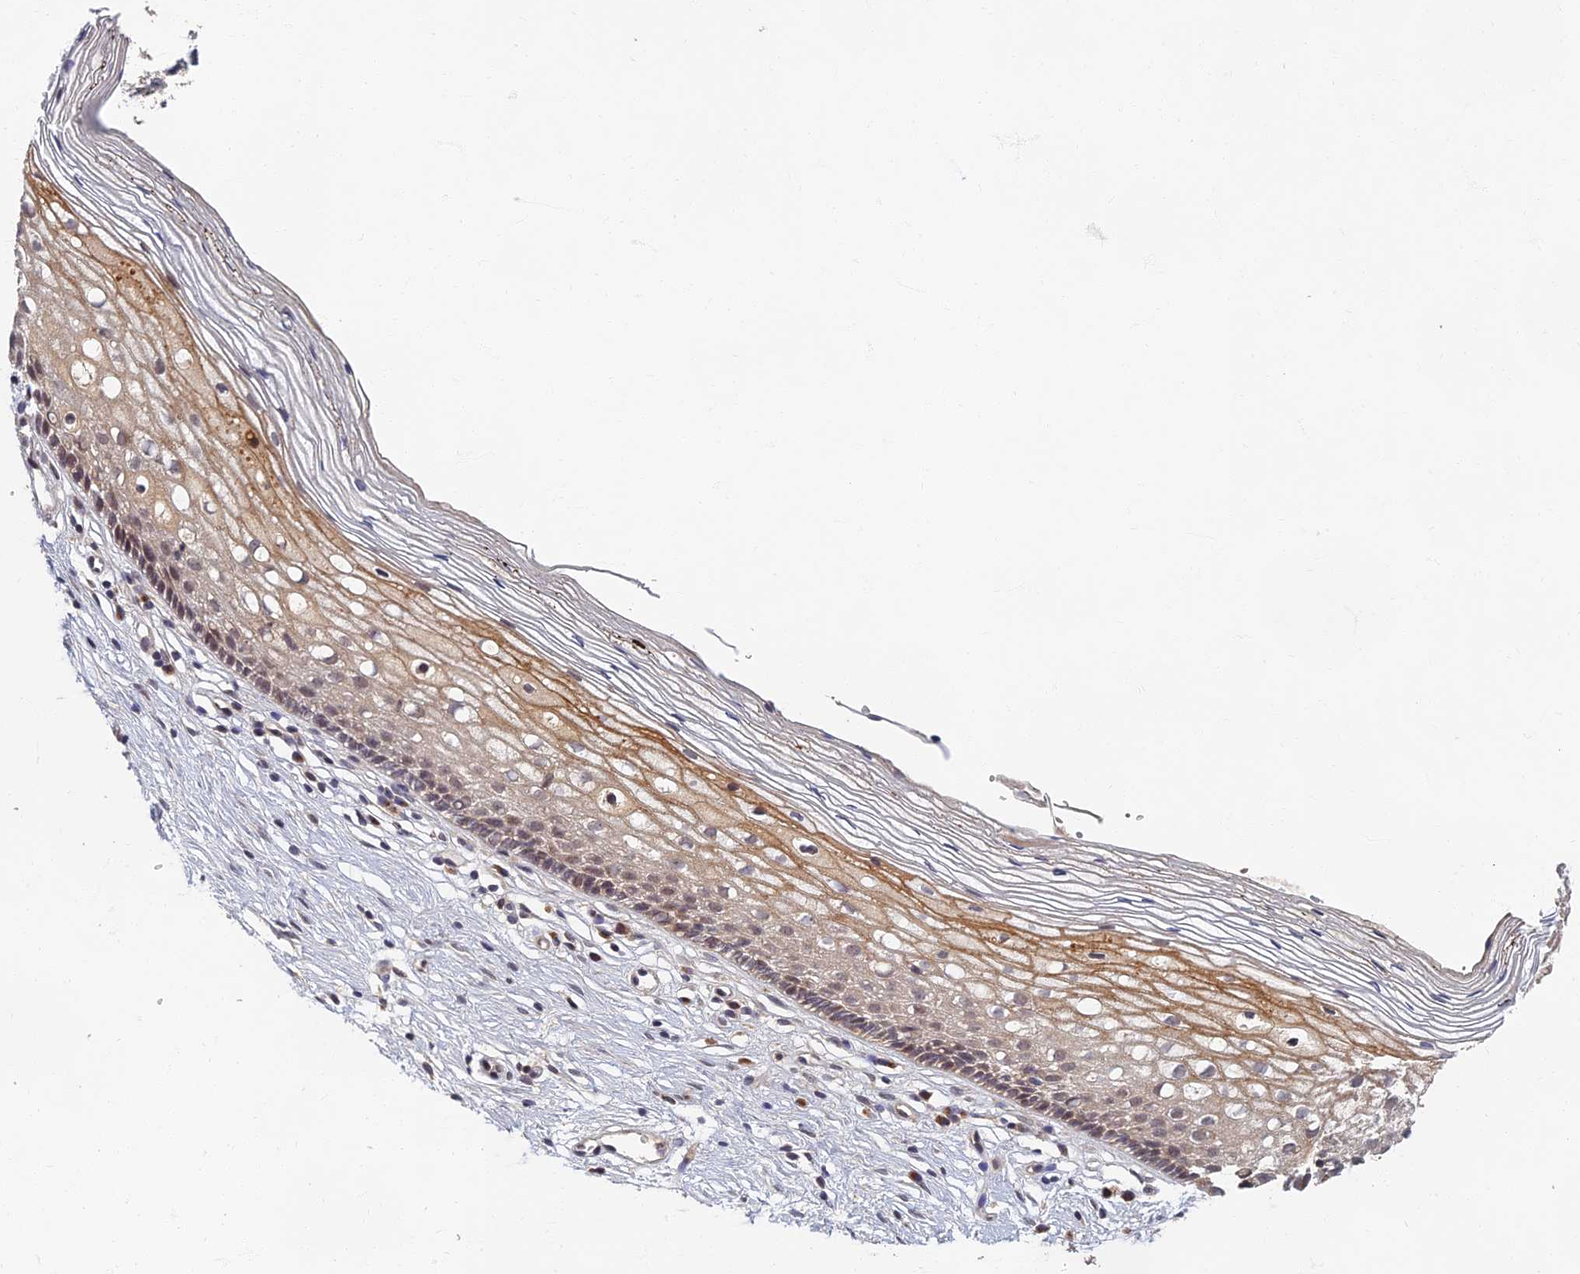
{"staining": {"intensity": "weak", "quantity": "<25%", "location": "cytoplasmic/membranous"}, "tissue": "cervix", "cell_type": "Glandular cells", "image_type": "normal", "snomed": [{"axis": "morphology", "description": "Normal tissue, NOS"}, {"axis": "topography", "description": "Cervix"}], "caption": "A photomicrograph of cervix stained for a protein reveals no brown staining in glandular cells. (Brightfield microscopy of DAB (3,3'-diaminobenzidine) immunohistochemistry at high magnification).", "gene": "EARS2", "patient": {"sex": "female", "age": 27}}